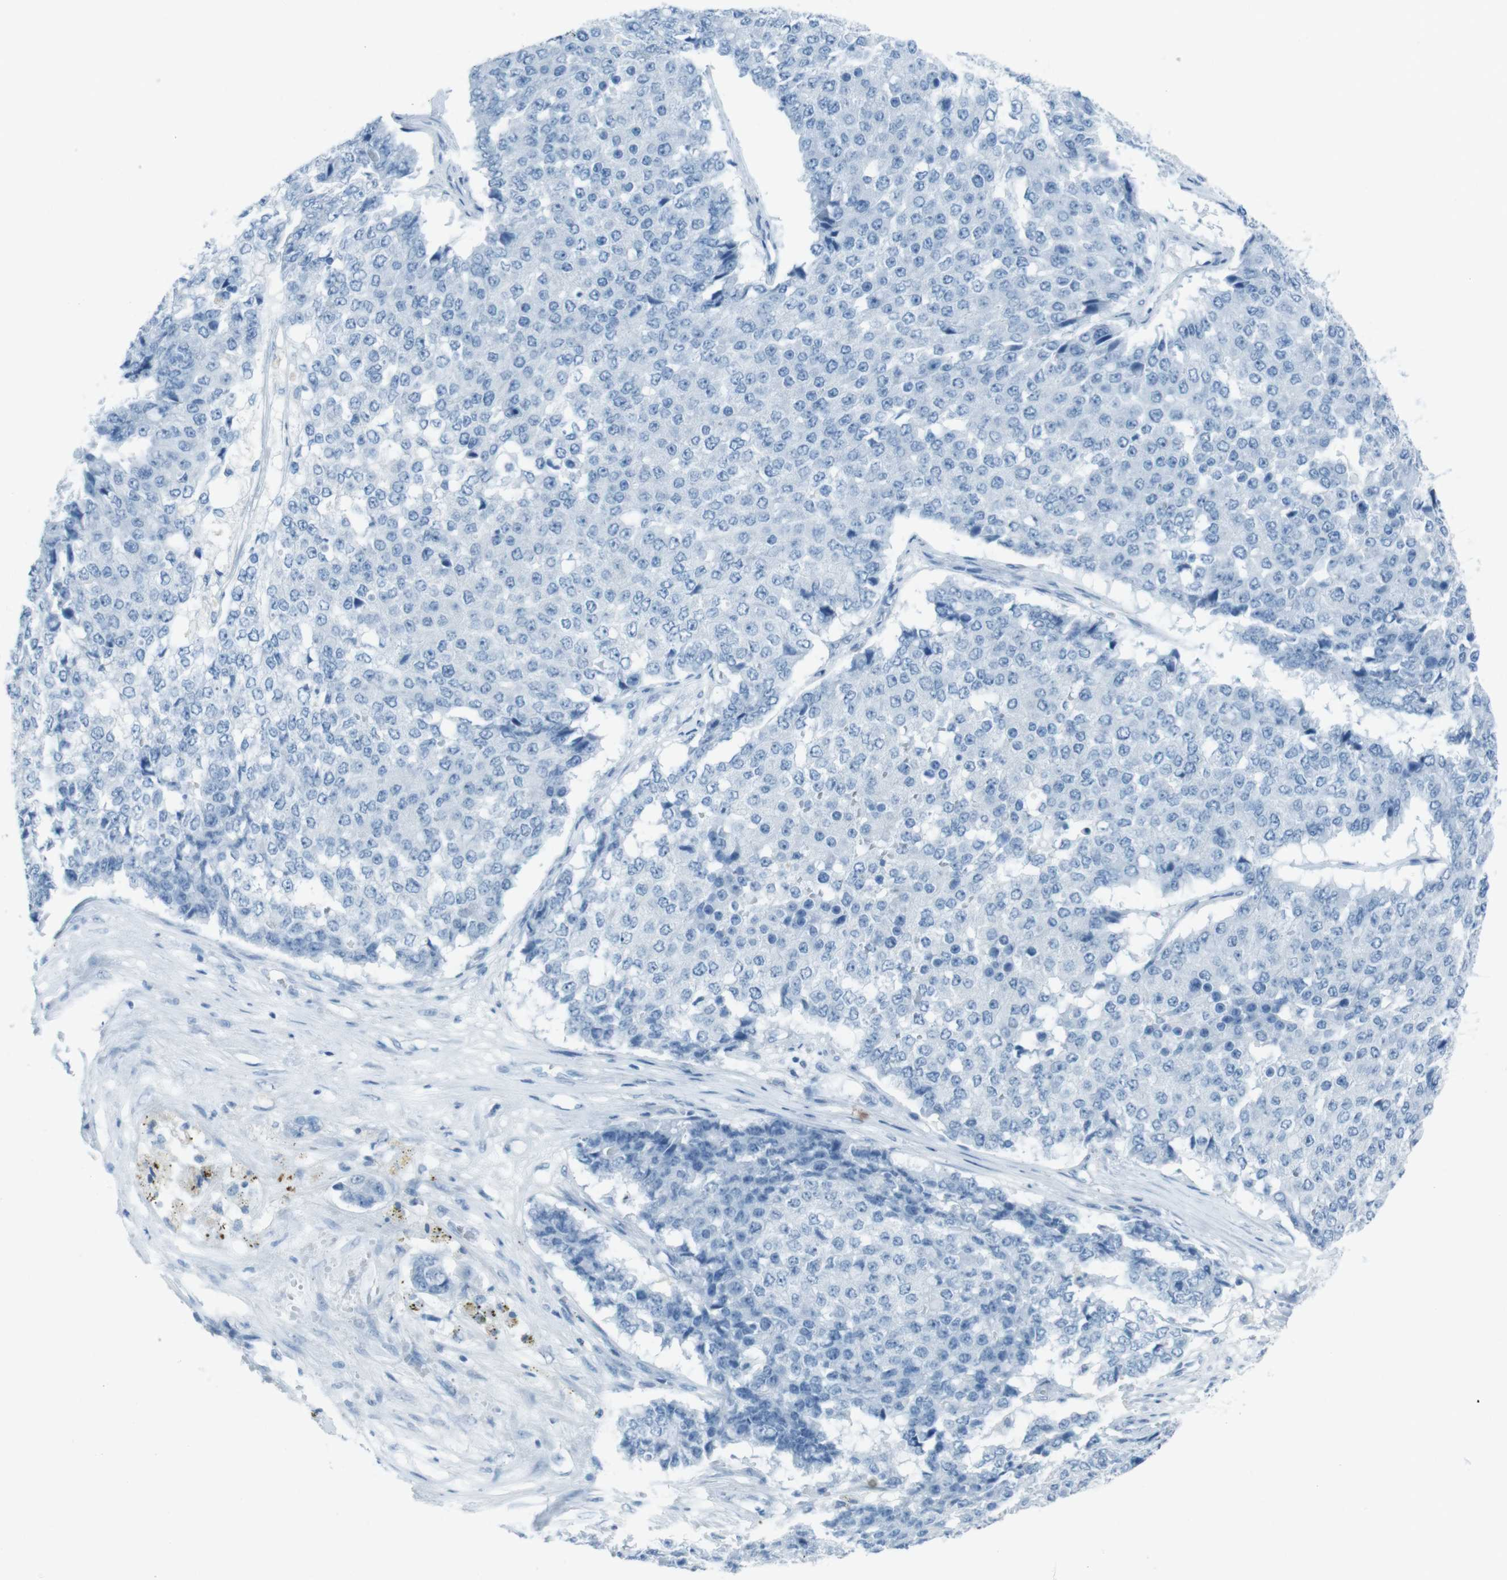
{"staining": {"intensity": "negative", "quantity": "none", "location": "none"}, "tissue": "pancreatic cancer", "cell_type": "Tumor cells", "image_type": "cancer", "snomed": [{"axis": "morphology", "description": "Adenocarcinoma, NOS"}, {"axis": "topography", "description": "Pancreas"}], "caption": "Immunohistochemistry image of neoplastic tissue: pancreatic cancer stained with DAB displays no significant protein expression in tumor cells.", "gene": "TMEM207", "patient": {"sex": "male", "age": 50}}